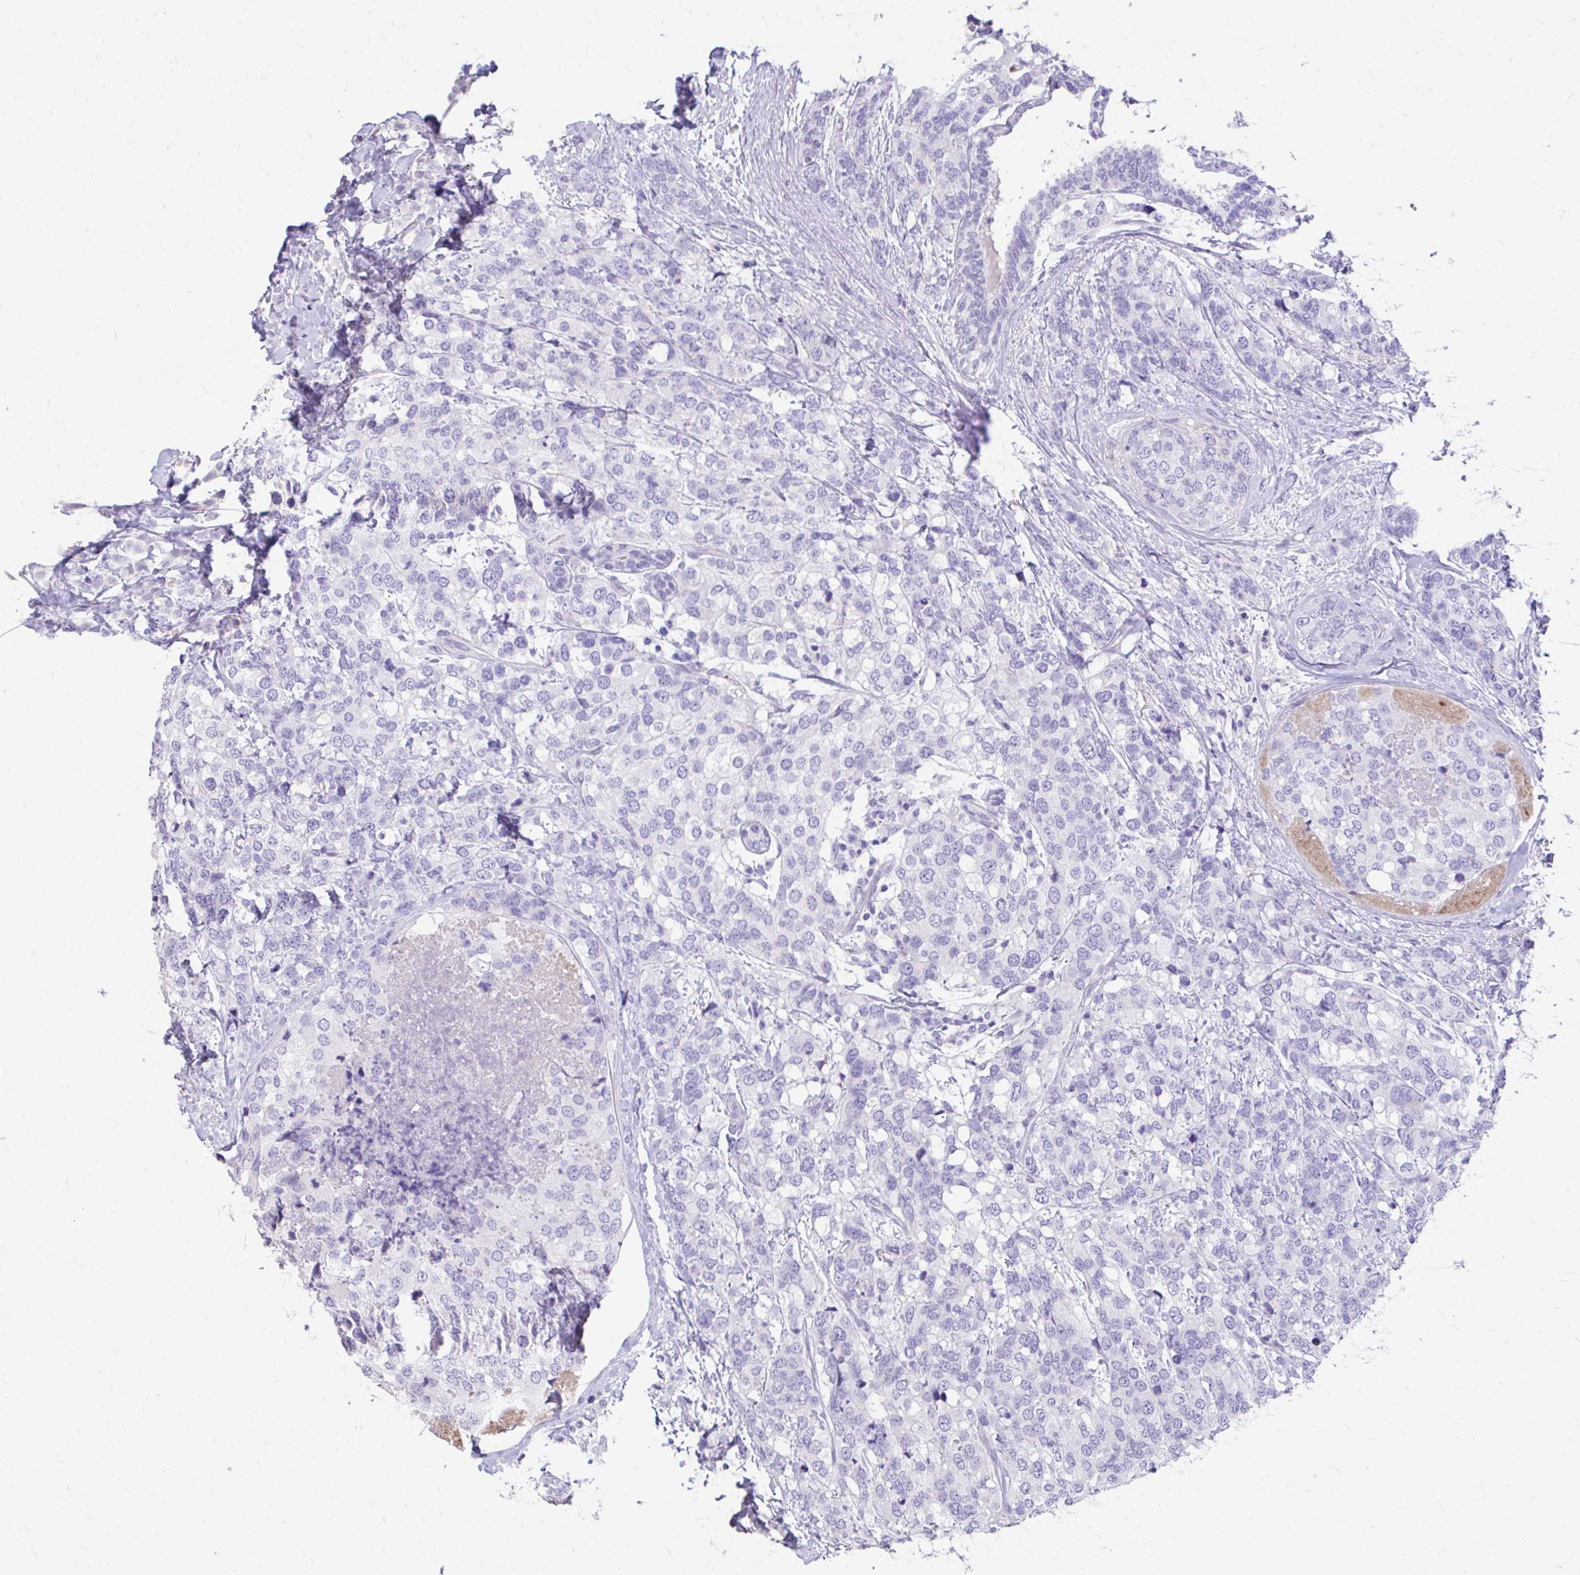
{"staining": {"intensity": "negative", "quantity": "none", "location": "none"}, "tissue": "breast cancer", "cell_type": "Tumor cells", "image_type": "cancer", "snomed": [{"axis": "morphology", "description": "Lobular carcinoma"}, {"axis": "topography", "description": "Breast"}], "caption": "Protein analysis of breast cancer reveals no significant positivity in tumor cells.", "gene": "CFH", "patient": {"sex": "female", "age": 59}}